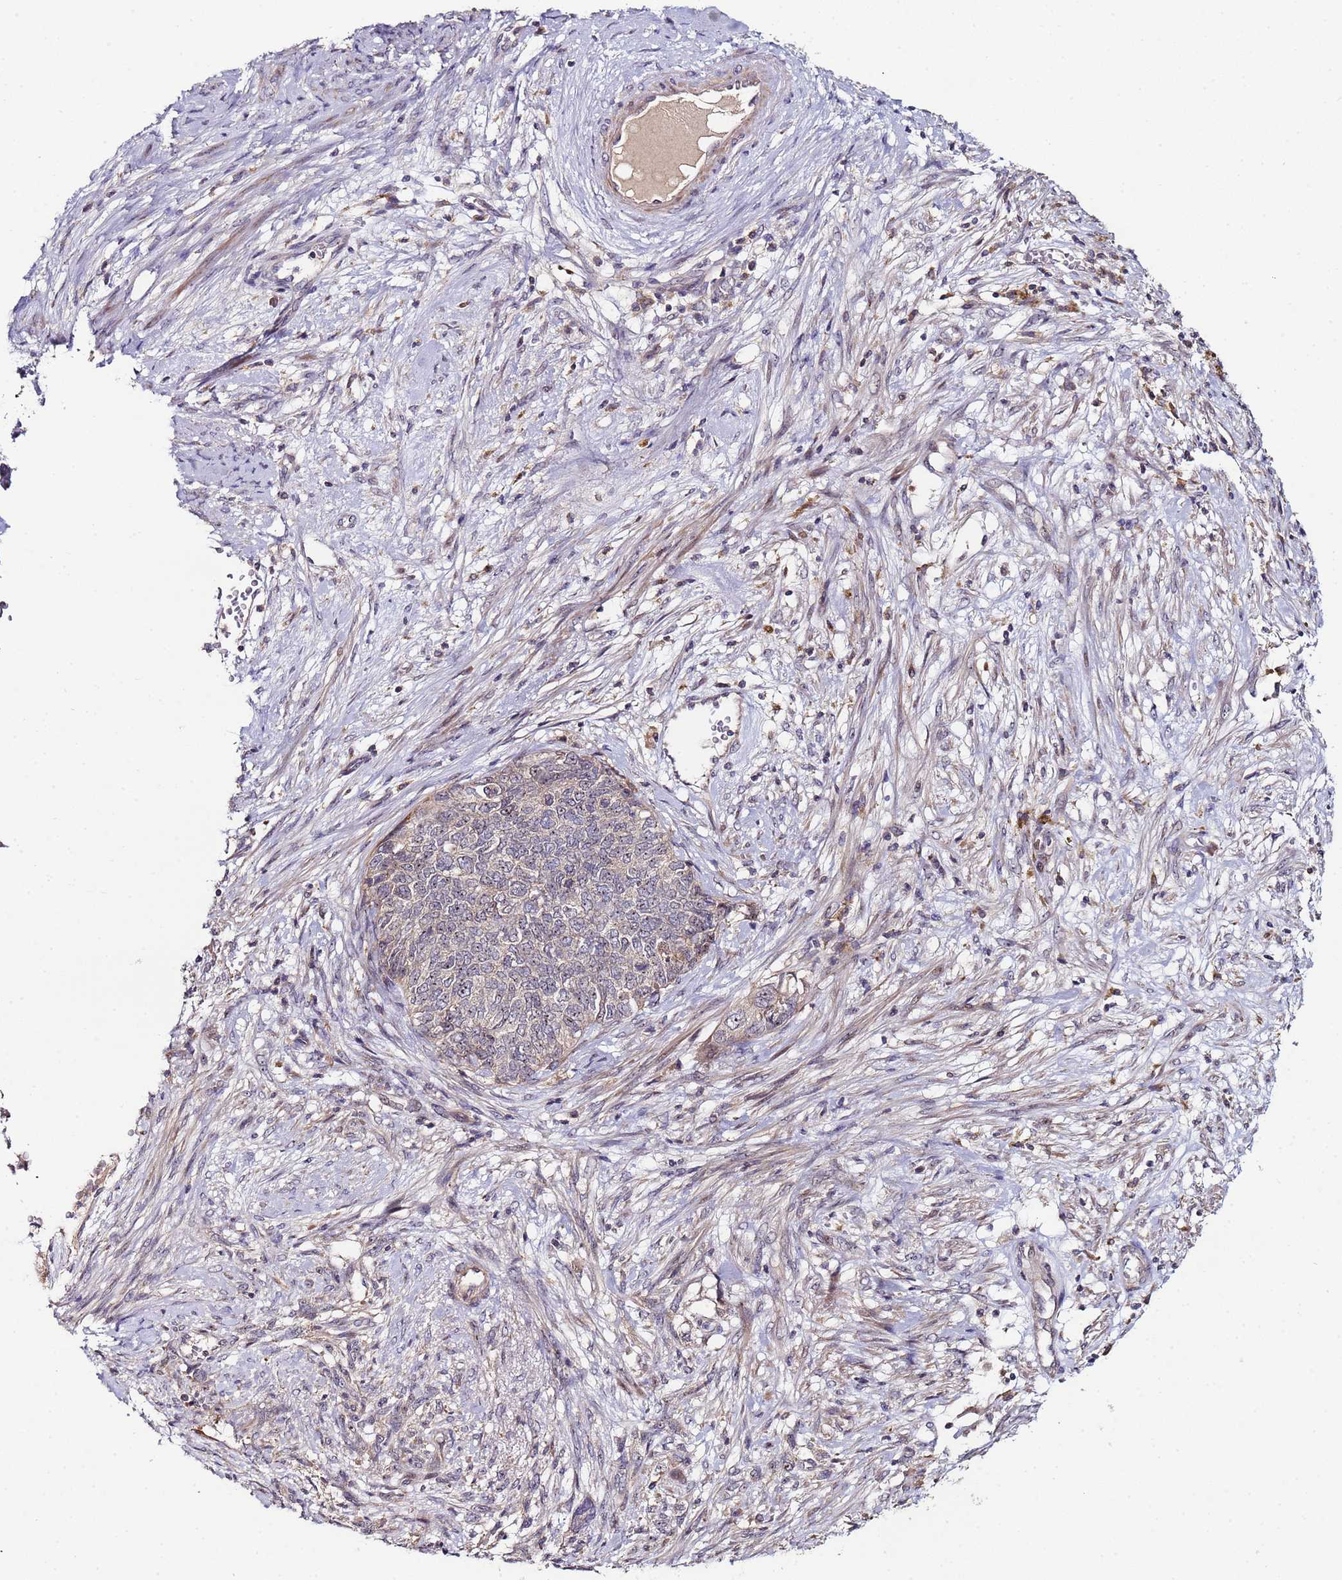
{"staining": {"intensity": "moderate", "quantity": "<25%", "location": "cytoplasmic/membranous,nuclear"}, "tissue": "cervical cancer", "cell_type": "Tumor cells", "image_type": "cancer", "snomed": [{"axis": "morphology", "description": "Squamous cell carcinoma, NOS"}, {"axis": "topography", "description": "Cervix"}], "caption": "Squamous cell carcinoma (cervical) stained for a protein (brown) displays moderate cytoplasmic/membranous and nuclear positive staining in approximately <25% of tumor cells.", "gene": "KRI1", "patient": {"sex": "female", "age": 63}}